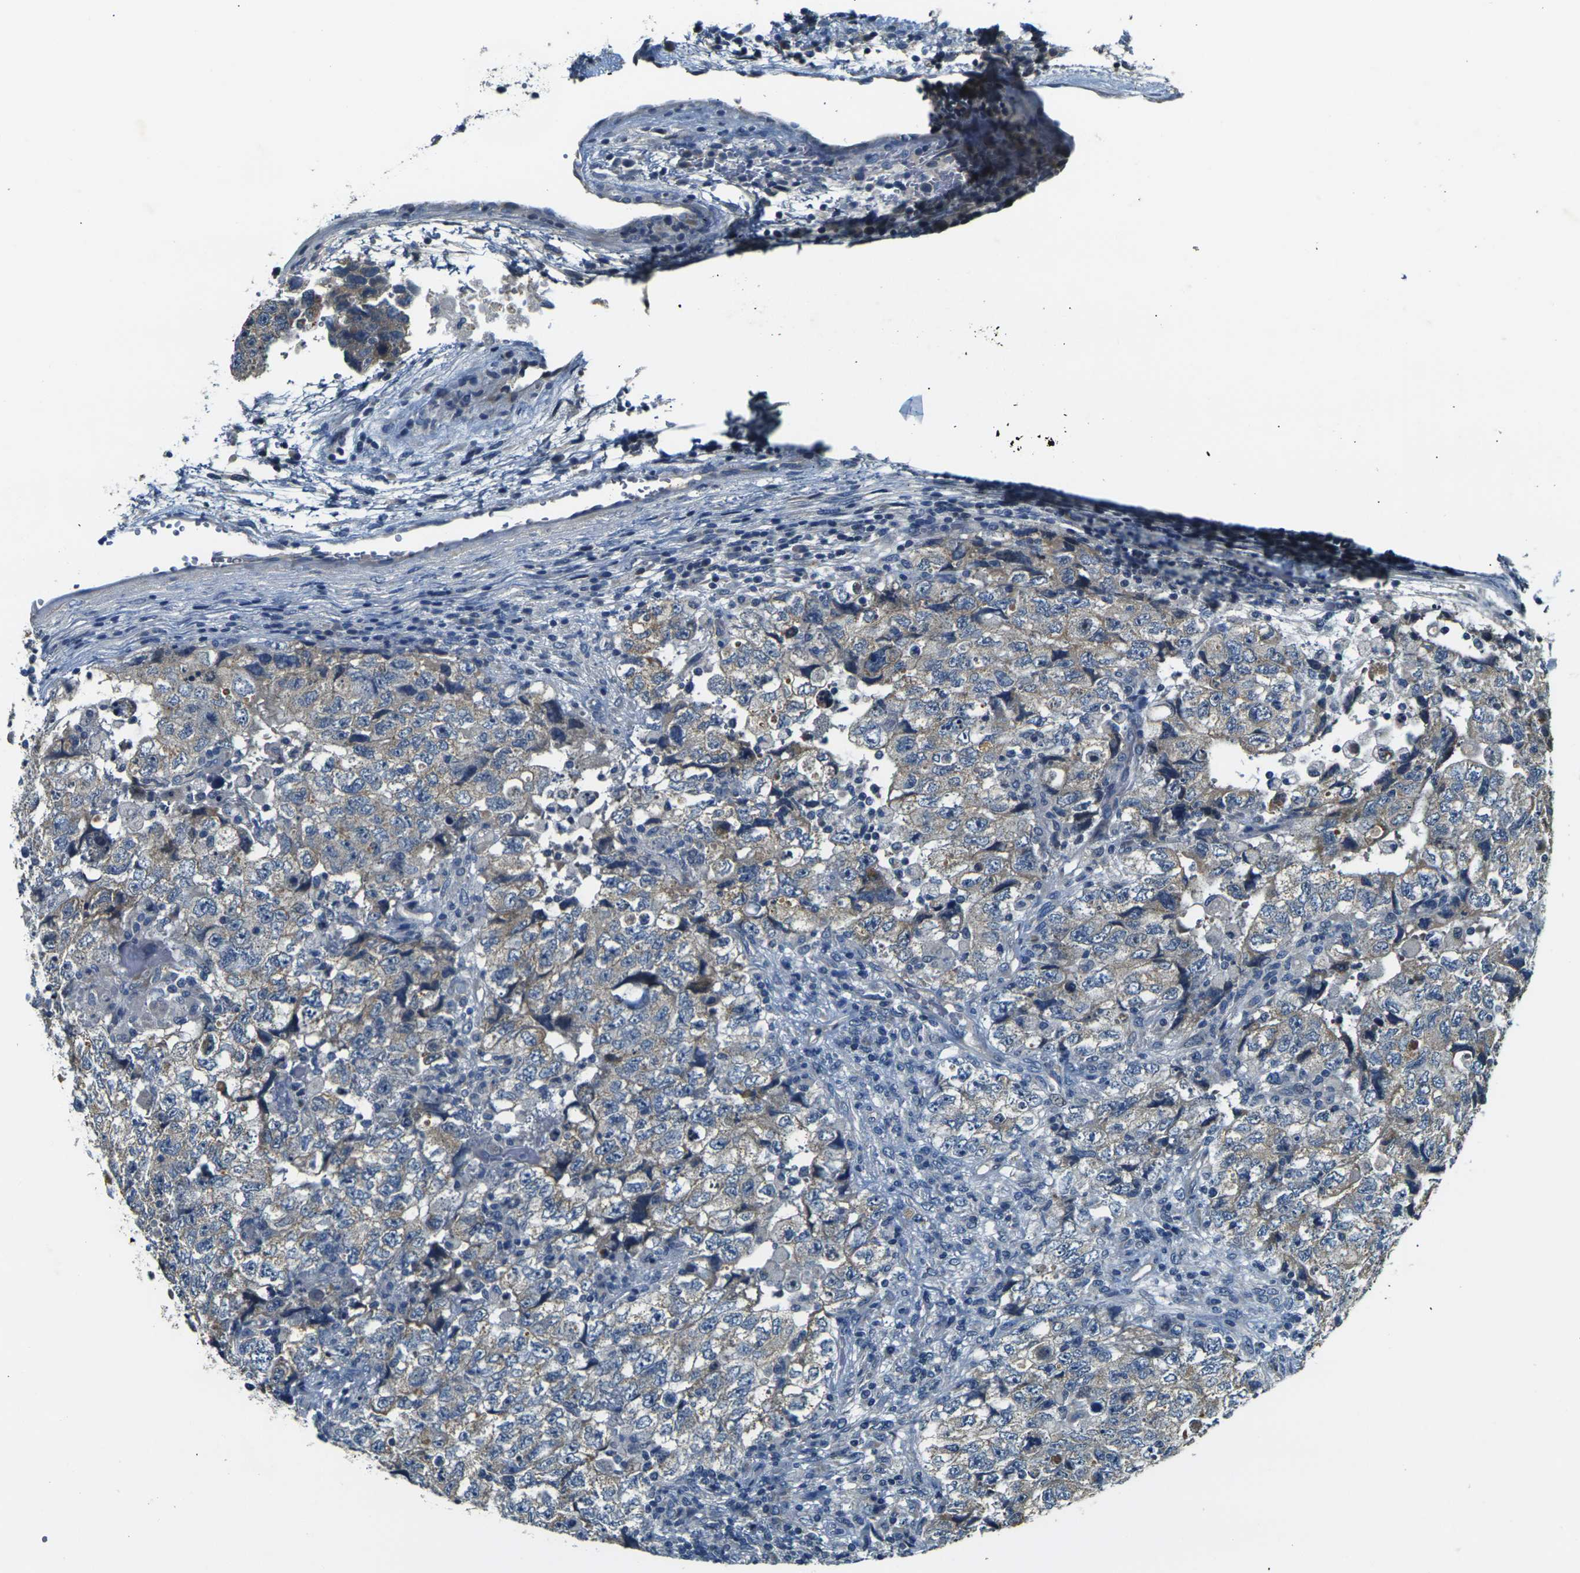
{"staining": {"intensity": "weak", "quantity": "25%-75%", "location": "cytoplasmic/membranous"}, "tissue": "testis cancer", "cell_type": "Tumor cells", "image_type": "cancer", "snomed": [{"axis": "morphology", "description": "Carcinoma, Embryonal, NOS"}, {"axis": "topography", "description": "Testis"}], "caption": "Human testis cancer (embryonal carcinoma) stained for a protein (brown) demonstrates weak cytoplasmic/membranous positive expression in approximately 25%-75% of tumor cells.", "gene": "SHISAL2B", "patient": {"sex": "male", "age": 36}}